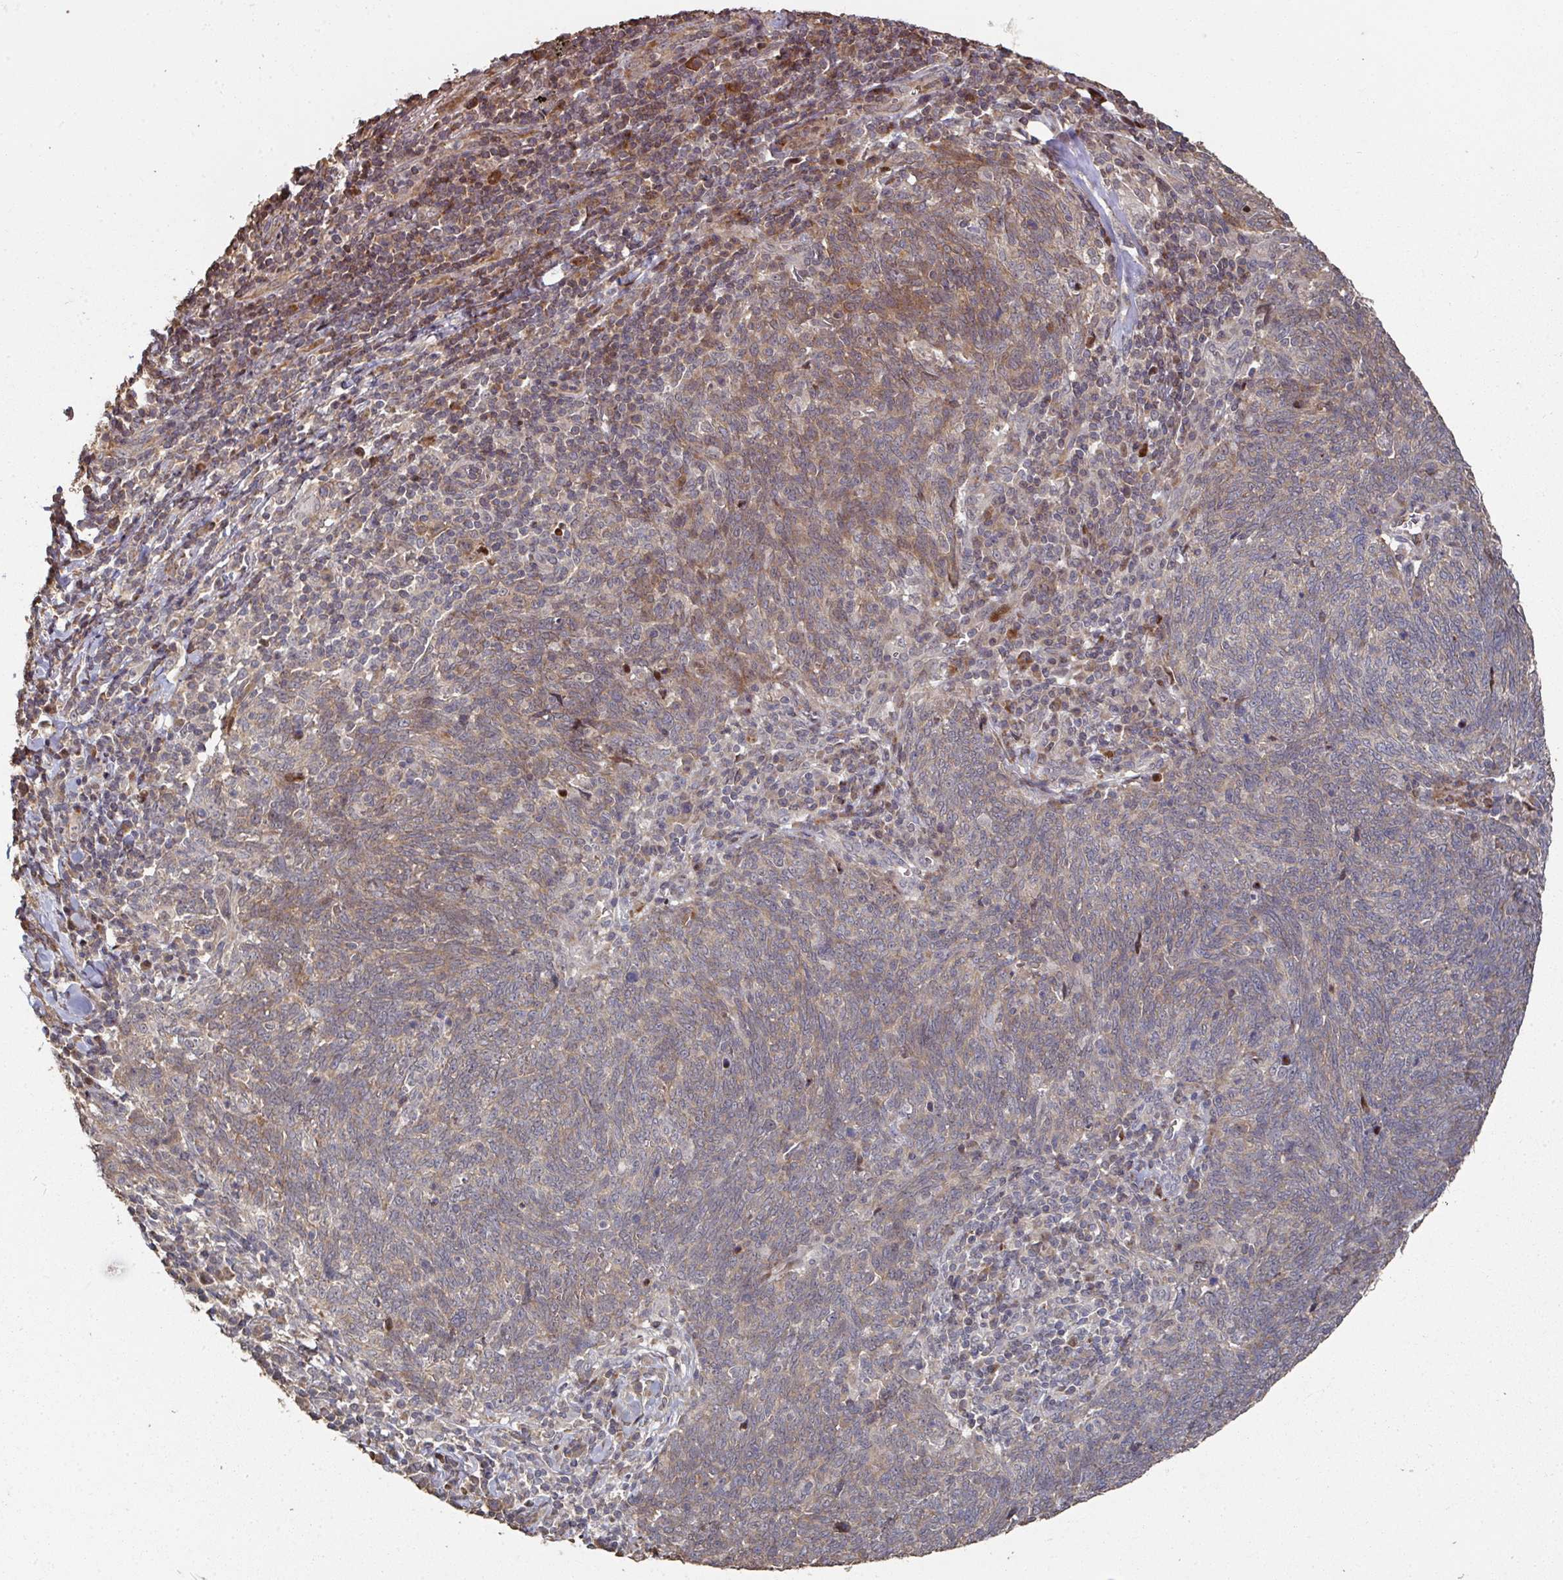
{"staining": {"intensity": "moderate", "quantity": "25%-75%", "location": "cytoplasmic/membranous"}, "tissue": "lung cancer", "cell_type": "Tumor cells", "image_type": "cancer", "snomed": [{"axis": "morphology", "description": "Squamous cell carcinoma, NOS"}, {"axis": "topography", "description": "Lung"}], "caption": "Human lung cancer stained for a protein (brown) displays moderate cytoplasmic/membranous positive expression in approximately 25%-75% of tumor cells.", "gene": "CA7", "patient": {"sex": "female", "age": 72}}